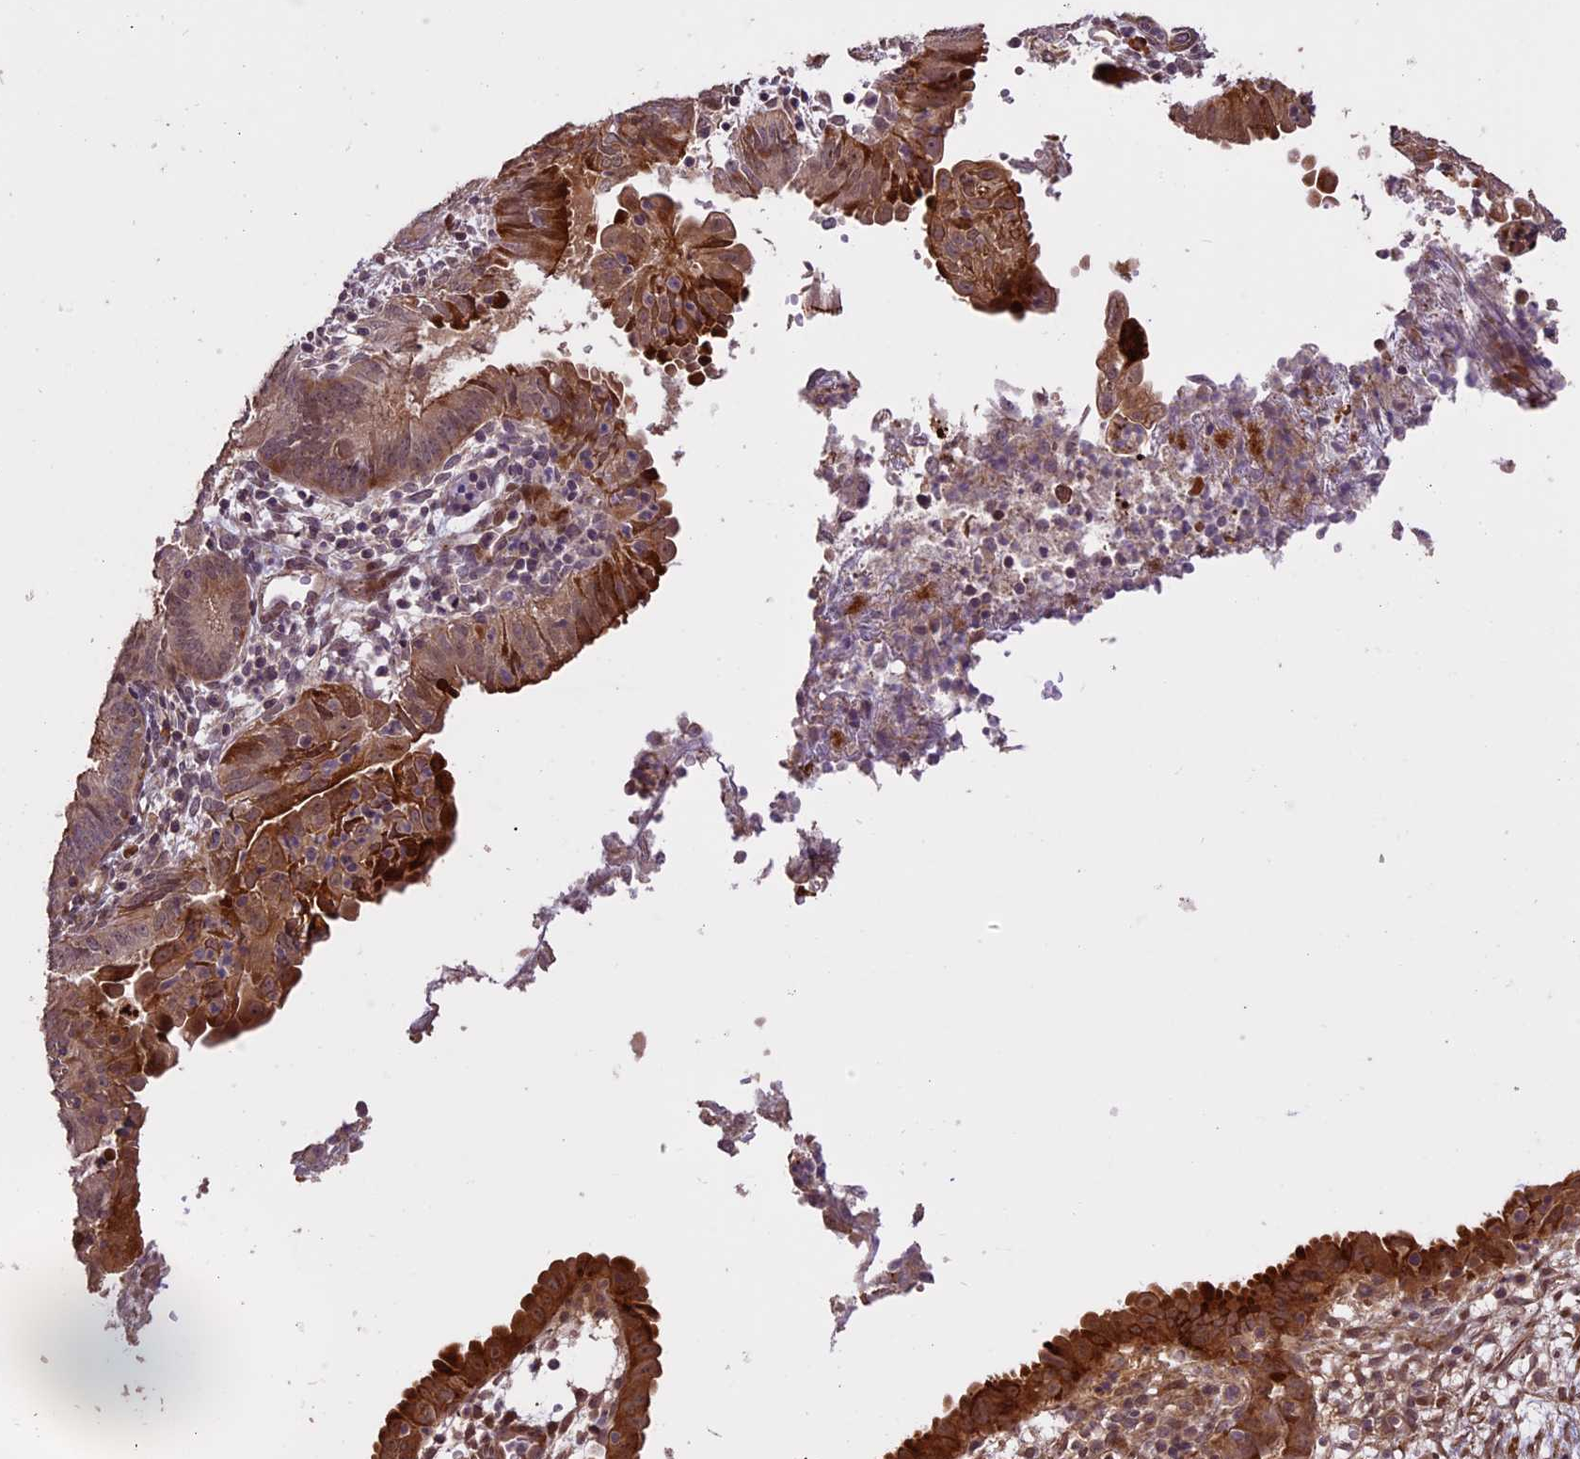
{"staining": {"intensity": "strong", "quantity": ">75%", "location": "cytoplasmic/membranous"}, "tissue": "endometrial cancer", "cell_type": "Tumor cells", "image_type": "cancer", "snomed": [{"axis": "morphology", "description": "Adenocarcinoma, NOS"}, {"axis": "topography", "description": "Endometrium"}], "caption": "A brown stain shows strong cytoplasmic/membranous expression of a protein in human endometrial adenocarcinoma tumor cells.", "gene": "ENHO", "patient": {"sex": "female", "age": 51}}